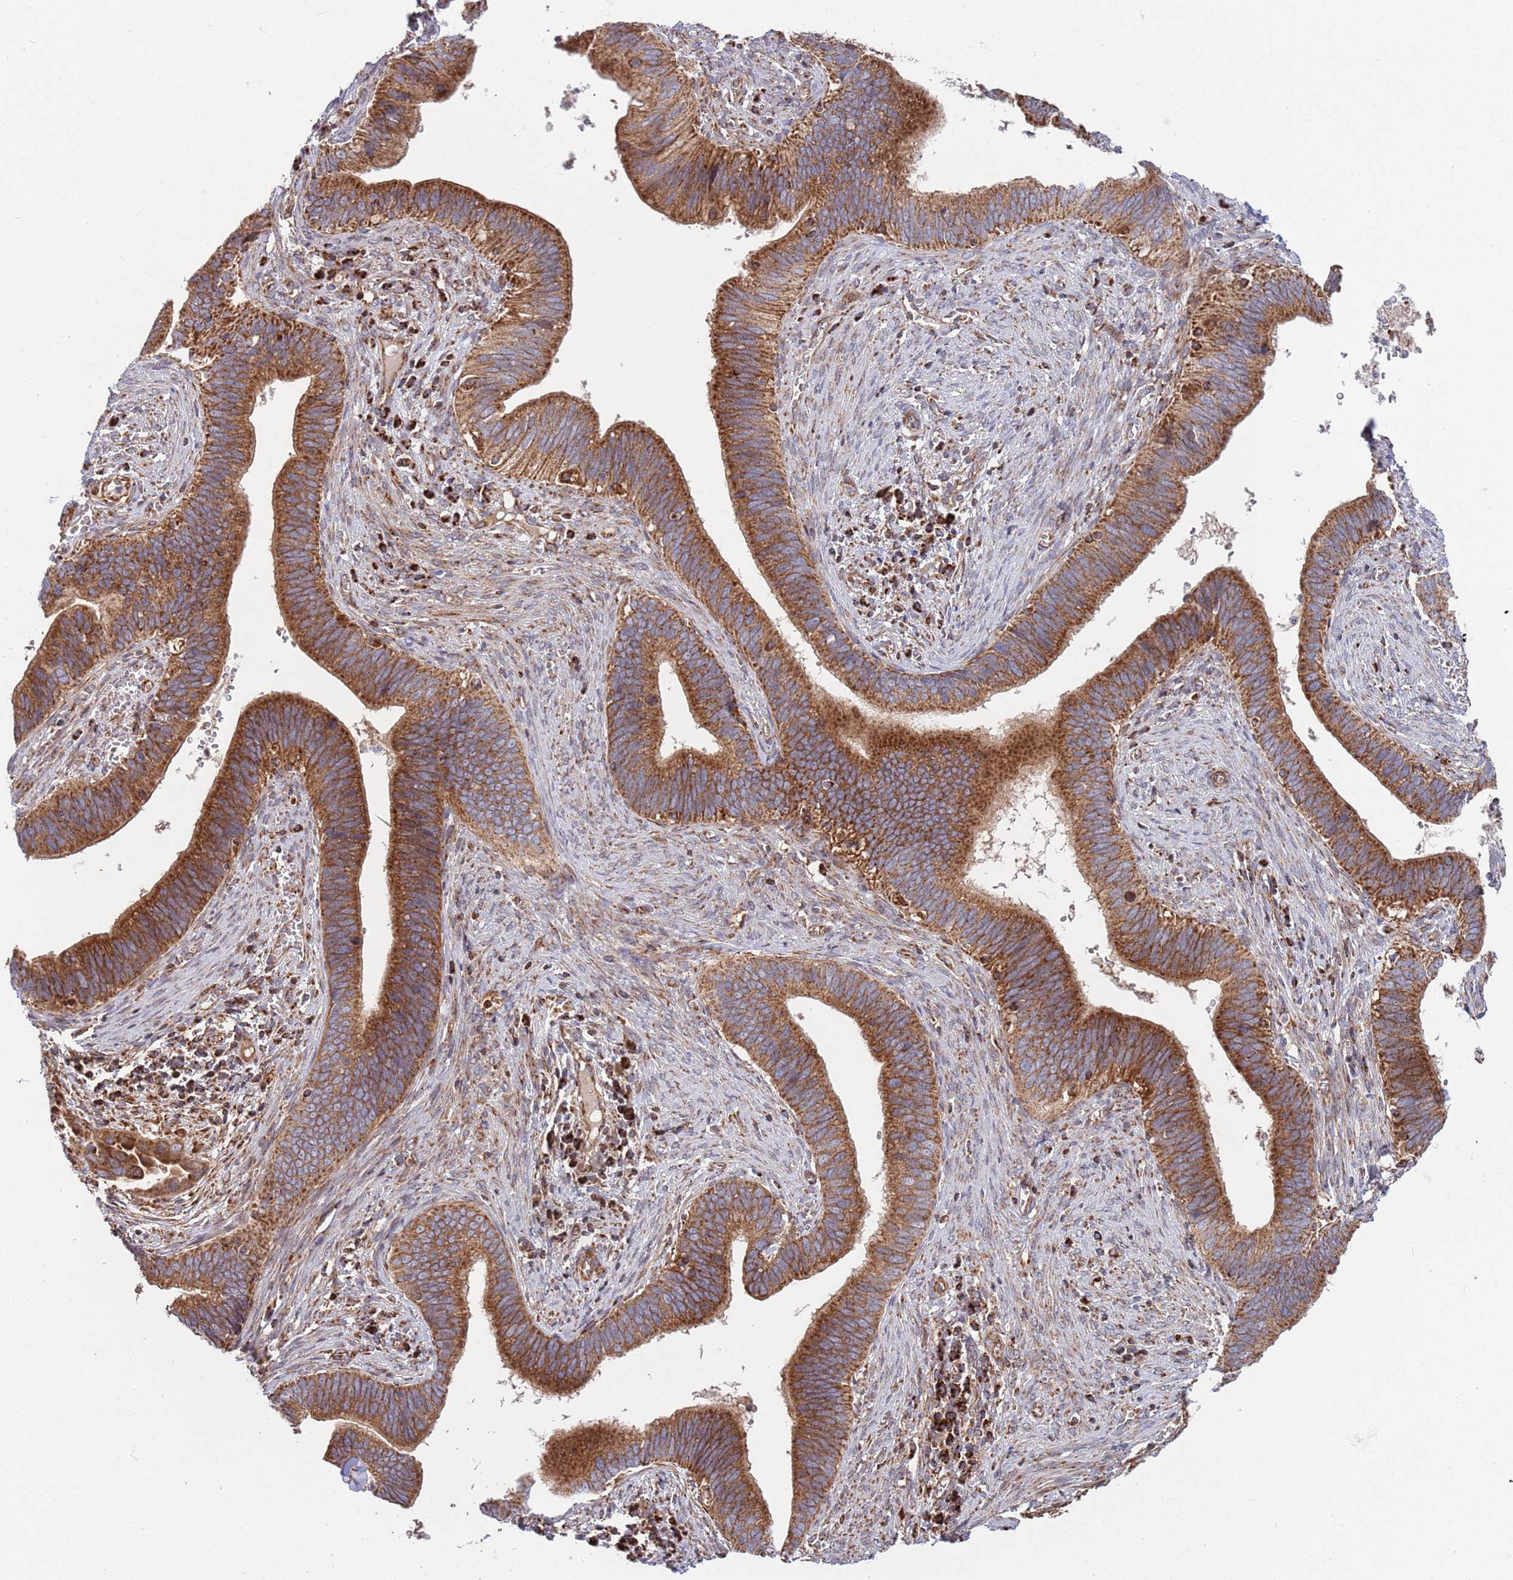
{"staining": {"intensity": "strong", "quantity": ">75%", "location": "cytoplasmic/membranous"}, "tissue": "cervical cancer", "cell_type": "Tumor cells", "image_type": "cancer", "snomed": [{"axis": "morphology", "description": "Adenocarcinoma, NOS"}, {"axis": "topography", "description": "Cervix"}], "caption": "Cervical cancer (adenocarcinoma) stained with immunohistochemistry (IHC) shows strong cytoplasmic/membranous positivity in about >75% of tumor cells.", "gene": "ATP5PD", "patient": {"sex": "female", "age": 42}}